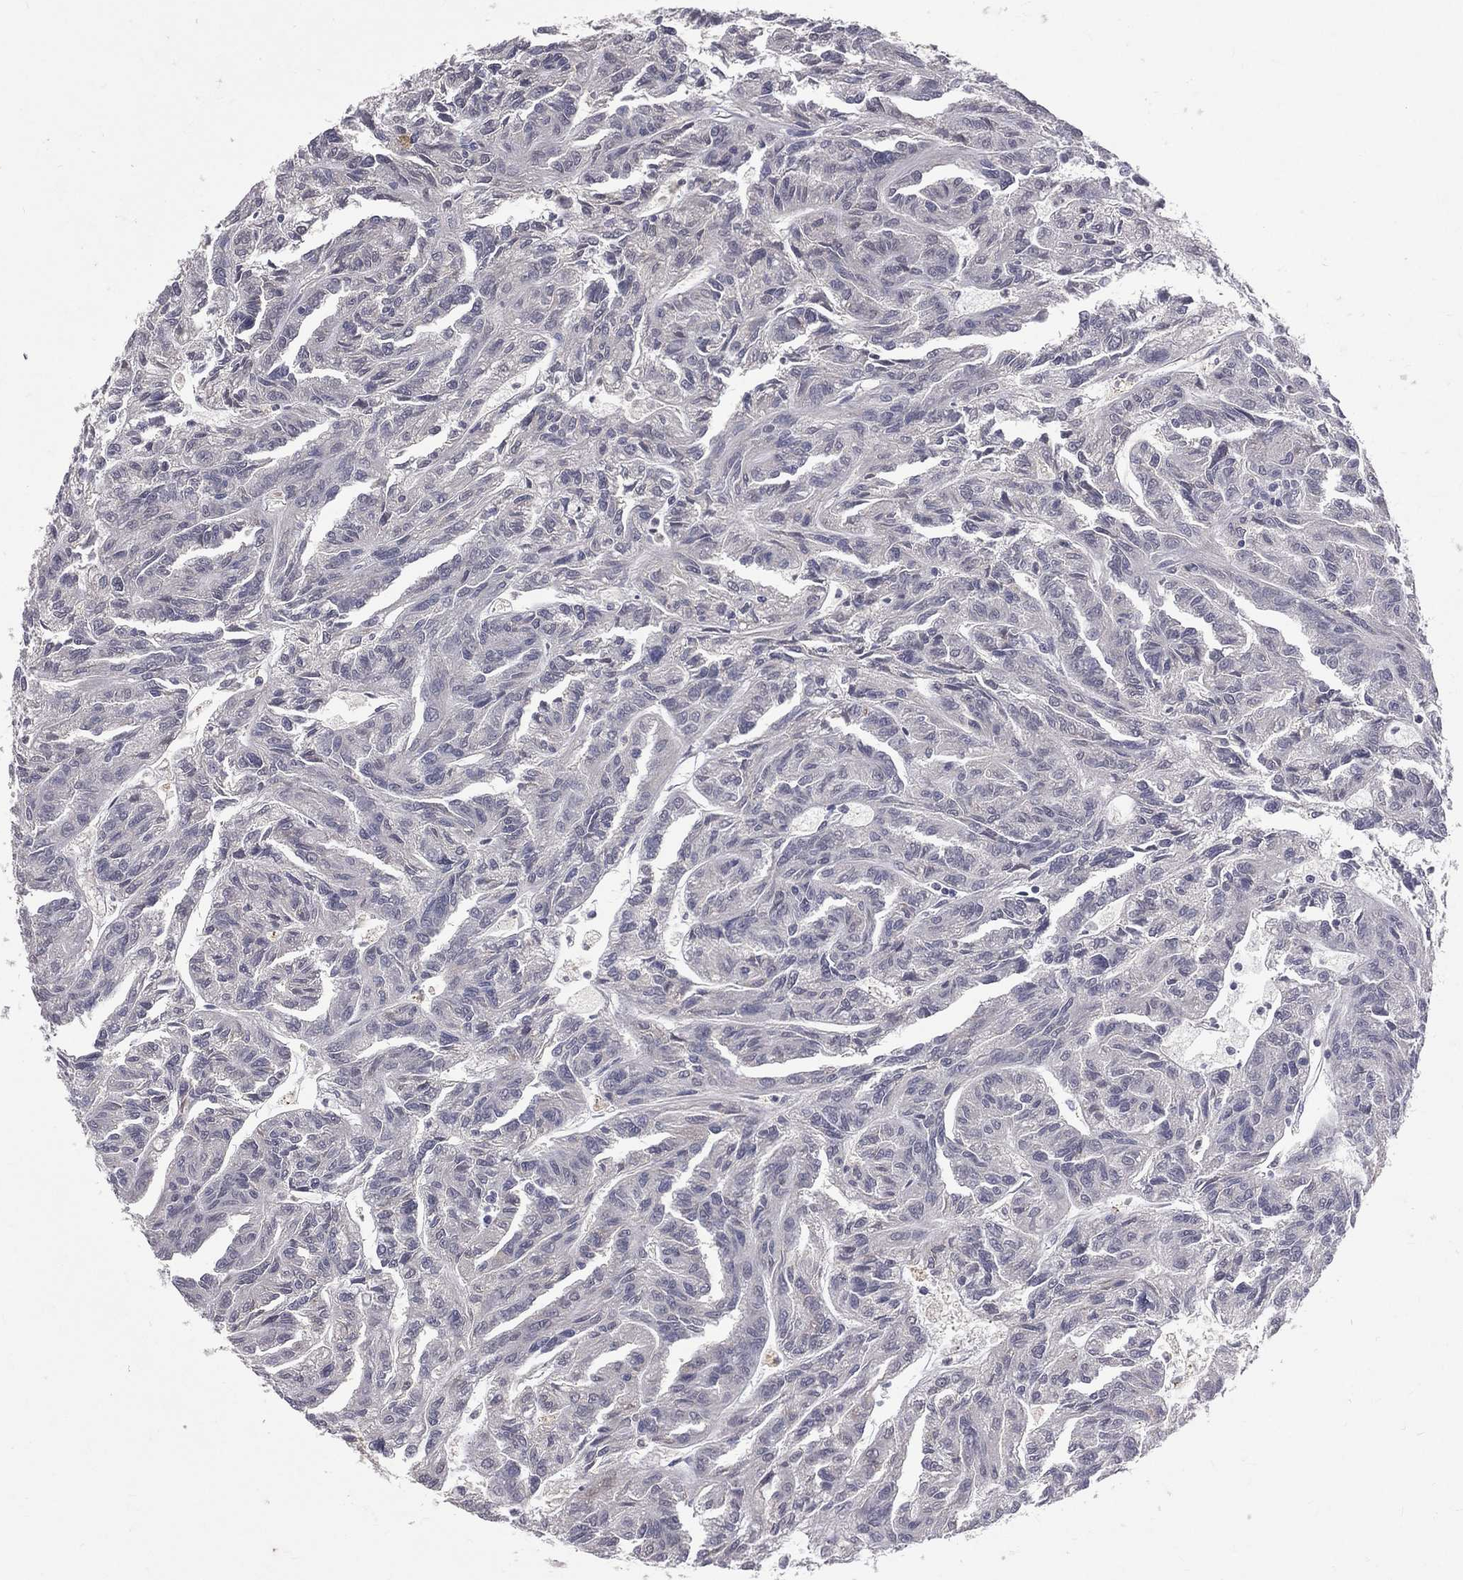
{"staining": {"intensity": "negative", "quantity": "none", "location": "none"}, "tissue": "renal cancer", "cell_type": "Tumor cells", "image_type": "cancer", "snomed": [{"axis": "morphology", "description": "Adenocarcinoma, NOS"}, {"axis": "topography", "description": "Kidney"}], "caption": "IHC image of neoplastic tissue: renal adenocarcinoma stained with DAB displays no significant protein positivity in tumor cells.", "gene": "DSG4", "patient": {"sex": "male", "age": 79}}